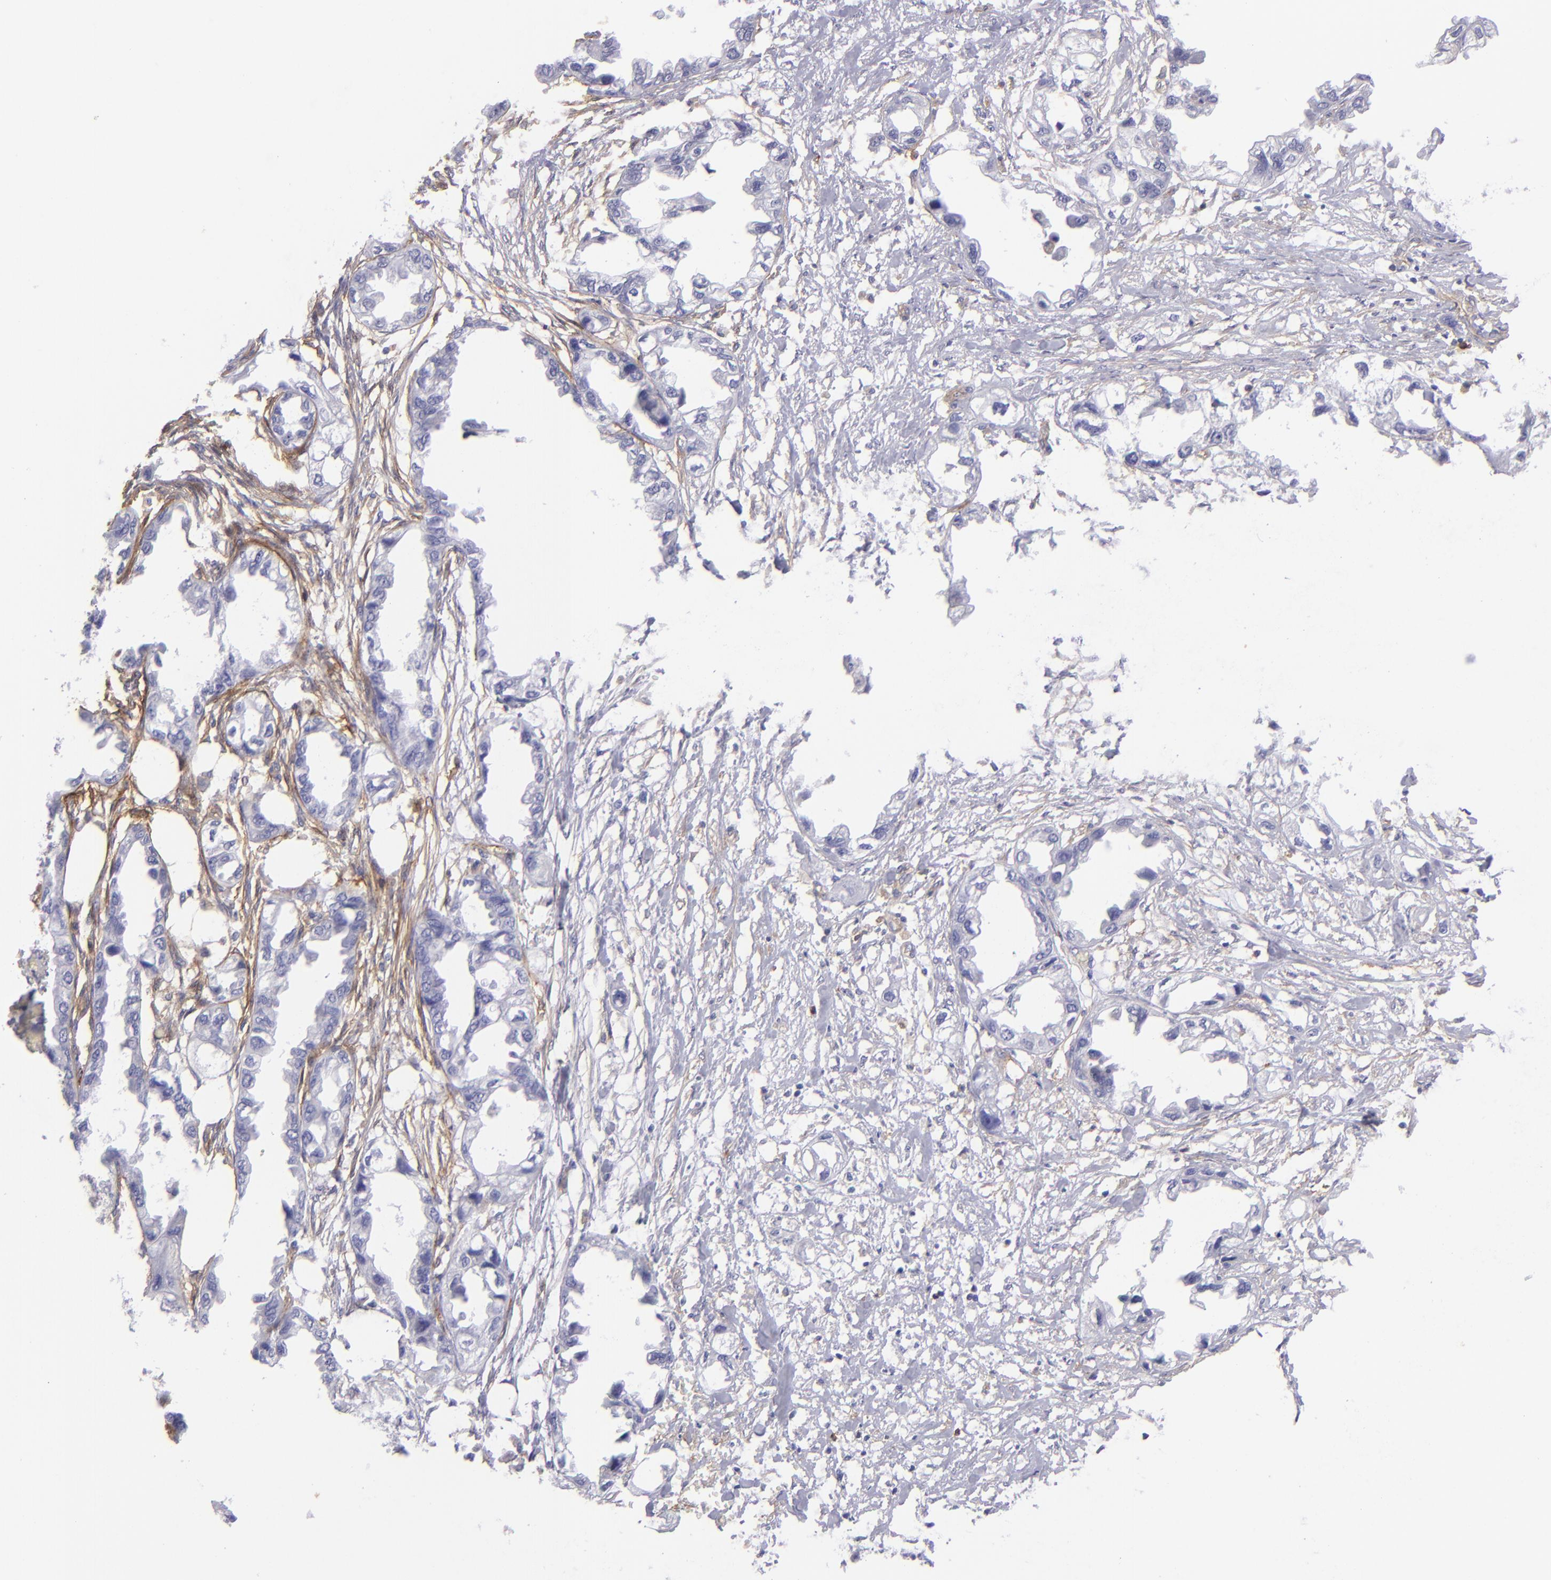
{"staining": {"intensity": "negative", "quantity": "none", "location": "none"}, "tissue": "endometrial cancer", "cell_type": "Tumor cells", "image_type": "cancer", "snomed": [{"axis": "morphology", "description": "Adenocarcinoma, NOS"}, {"axis": "topography", "description": "Endometrium"}], "caption": "High magnification brightfield microscopy of endometrial cancer stained with DAB (brown) and counterstained with hematoxylin (blue): tumor cells show no significant expression.", "gene": "ENTPD1", "patient": {"sex": "female", "age": 67}}